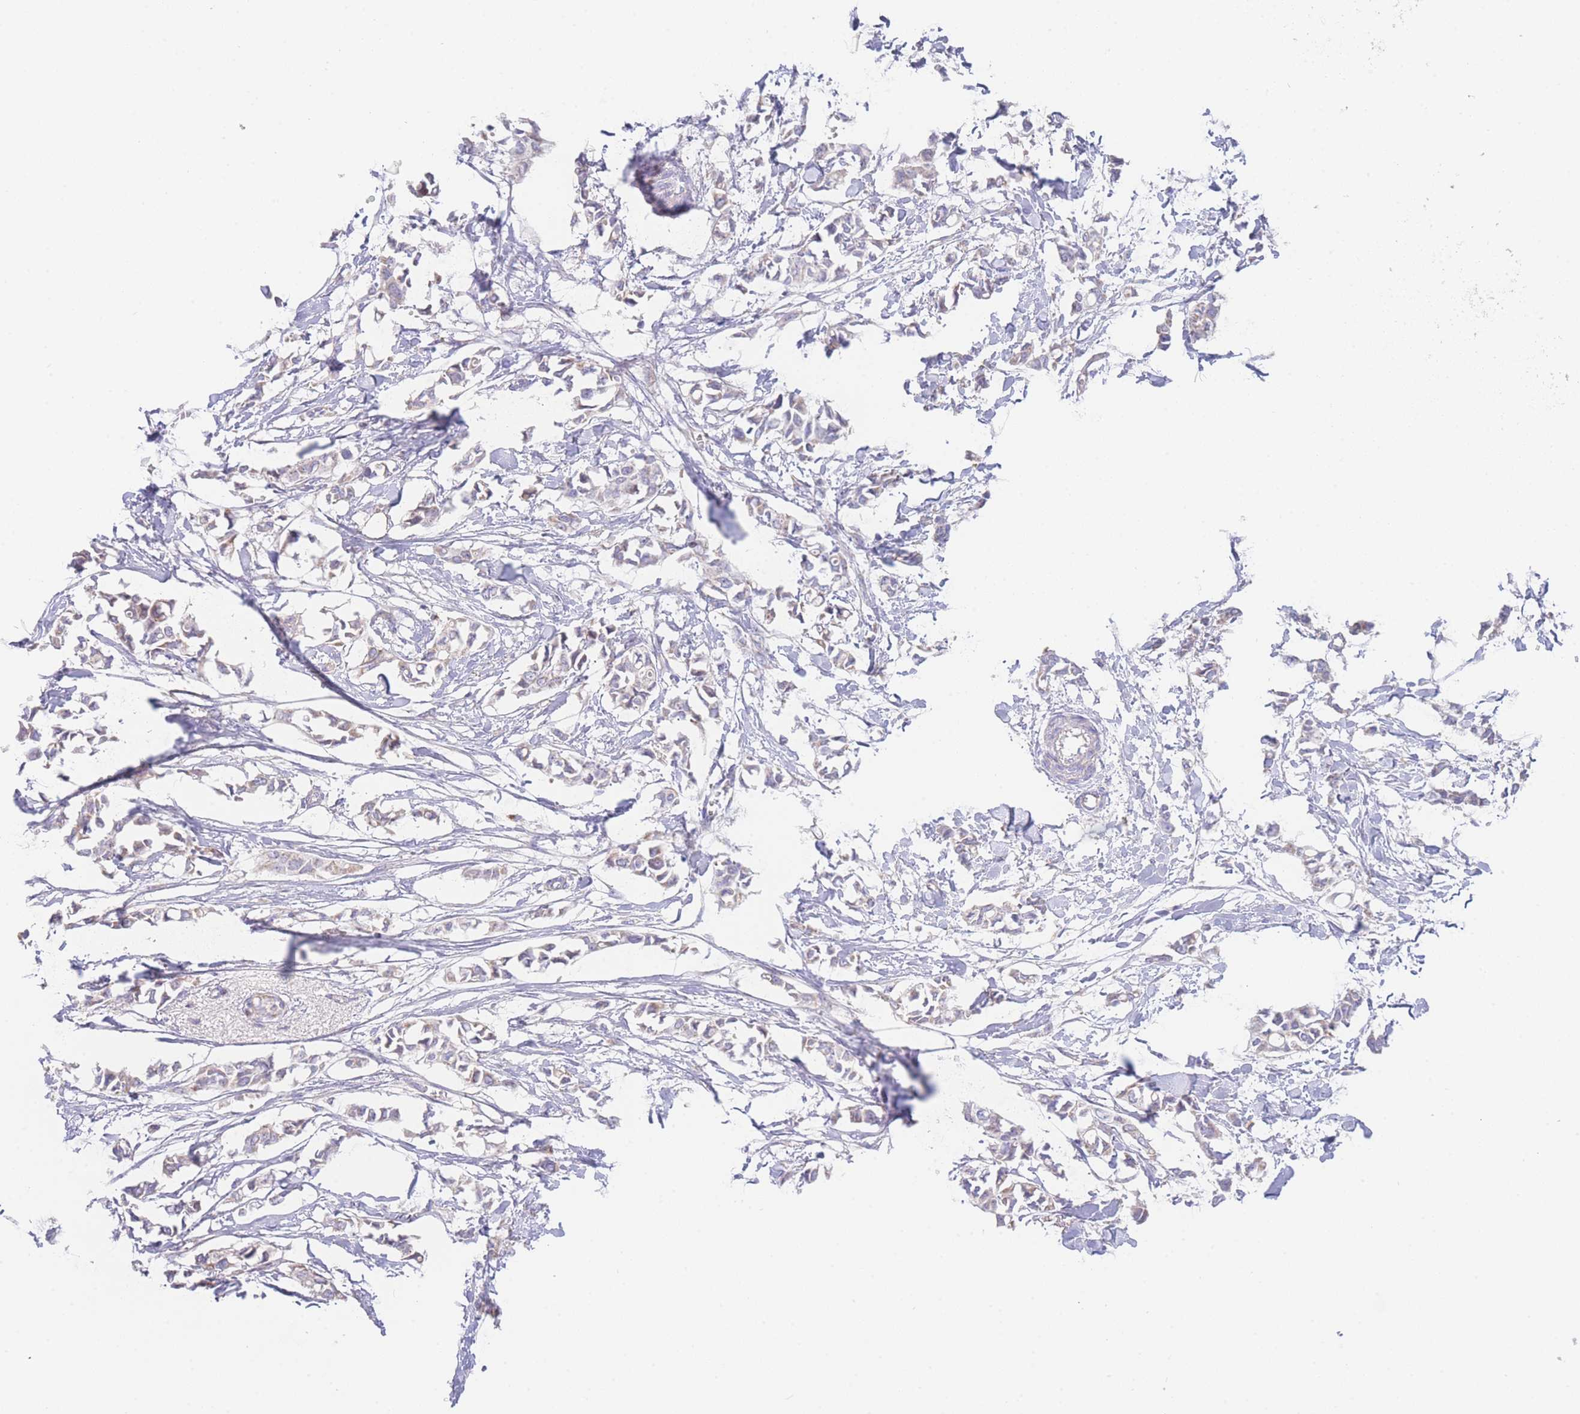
{"staining": {"intensity": "weak", "quantity": "<25%", "location": "cytoplasmic/membranous"}, "tissue": "breast cancer", "cell_type": "Tumor cells", "image_type": "cancer", "snomed": [{"axis": "morphology", "description": "Duct carcinoma"}, {"axis": "topography", "description": "Breast"}], "caption": "Human breast cancer (invasive ductal carcinoma) stained for a protein using immunohistochemistry exhibits no expression in tumor cells.", "gene": "GPAM", "patient": {"sex": "female", "age": 41}}